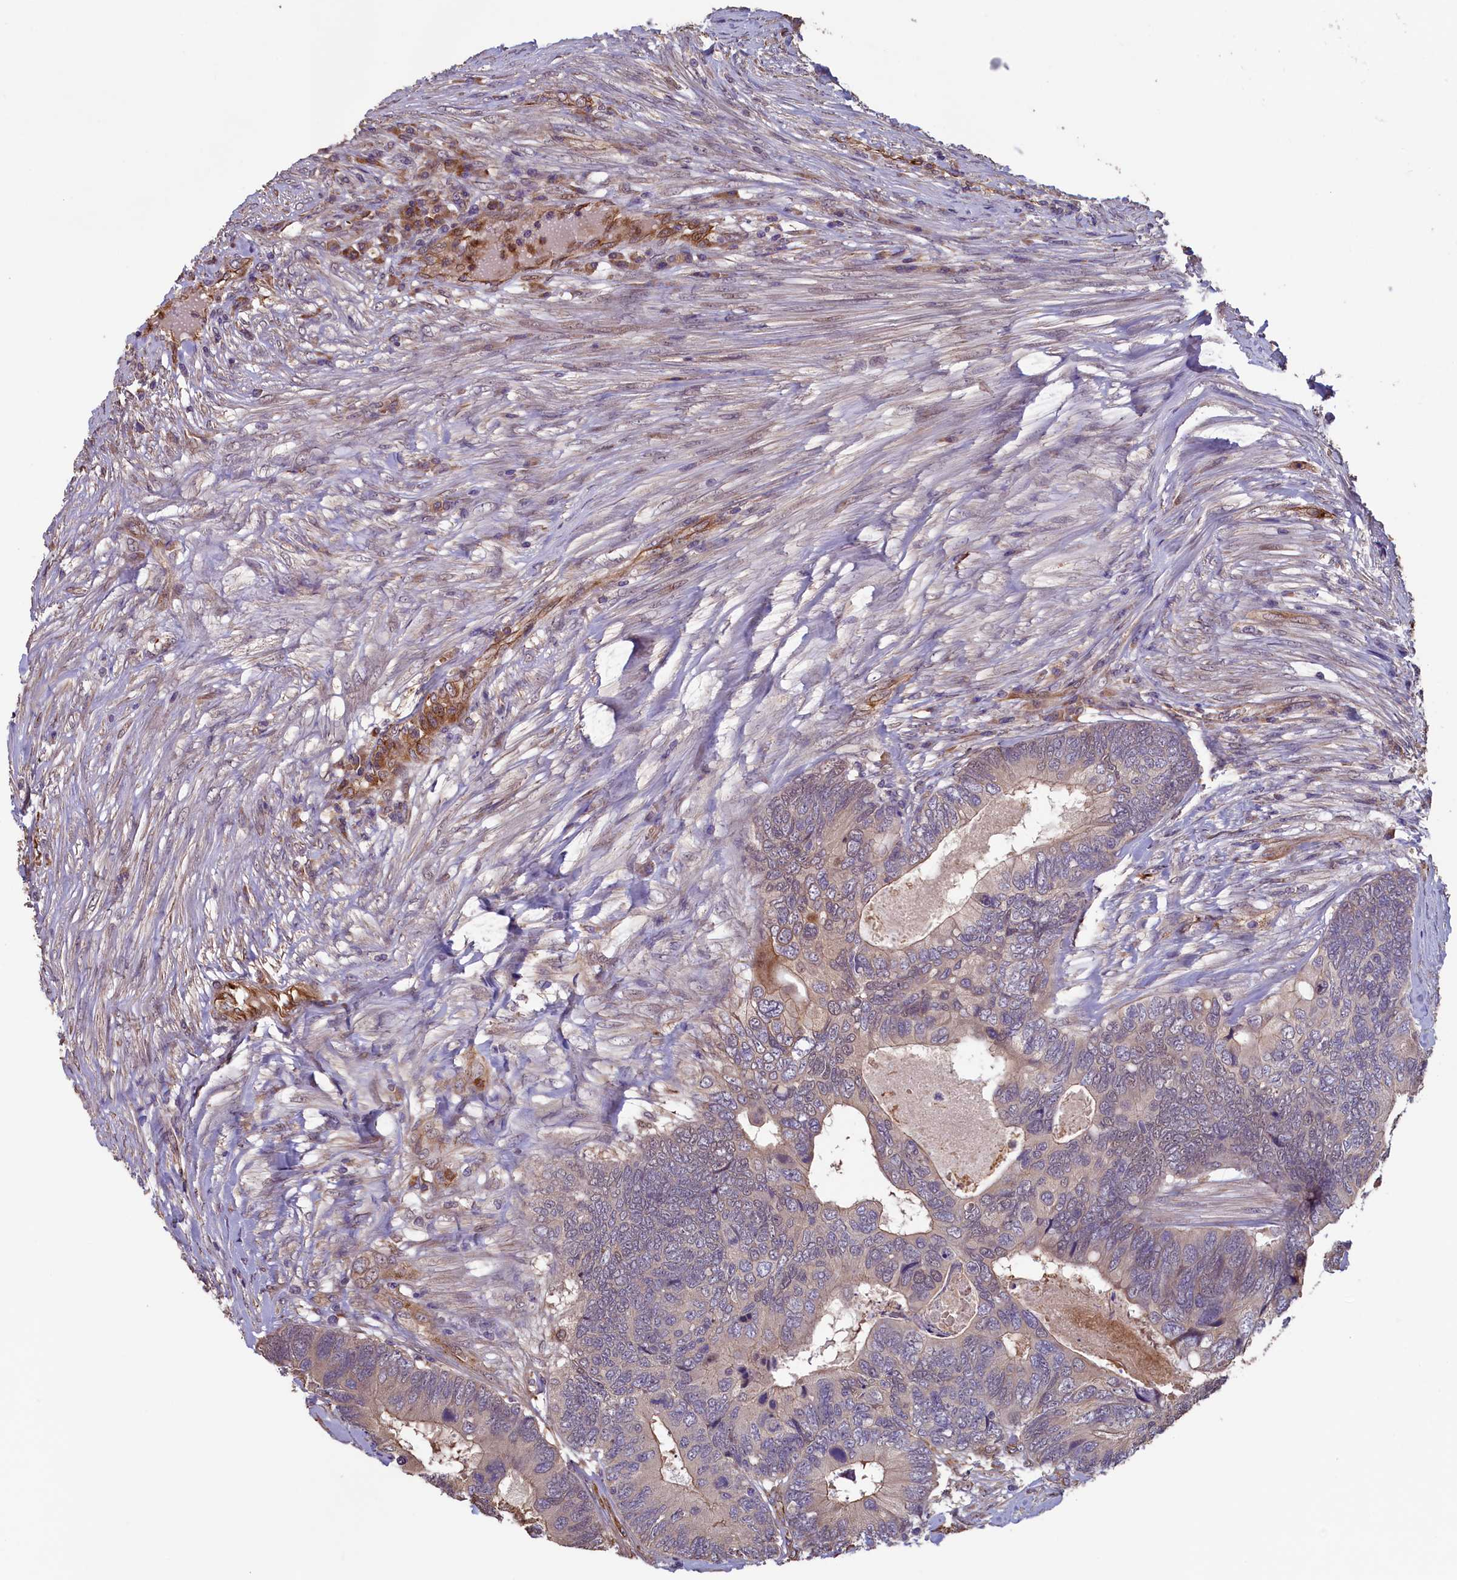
{"staining": {"intensity": "negative", "quantity": "none", "location": "none"}, "tissue": "colorectal cancer", "cell_type": "Tumor cells", "image_type": "cancer", "snomed": [{"axis": "morphology", "description": "Adenocarcinoma, NOS"}, {"axis": "topography", "description": "Colon"}], "caption": "This micrograph is of colorectal adenocarcinoma stained with immunohistochemistry (IHC) to label a protein in brown with the nuclei are counter-stained blue. There is no staining in tumor cells.", "gene": "ACSBG1", "patient": {"sex": "female", "age": 67}}